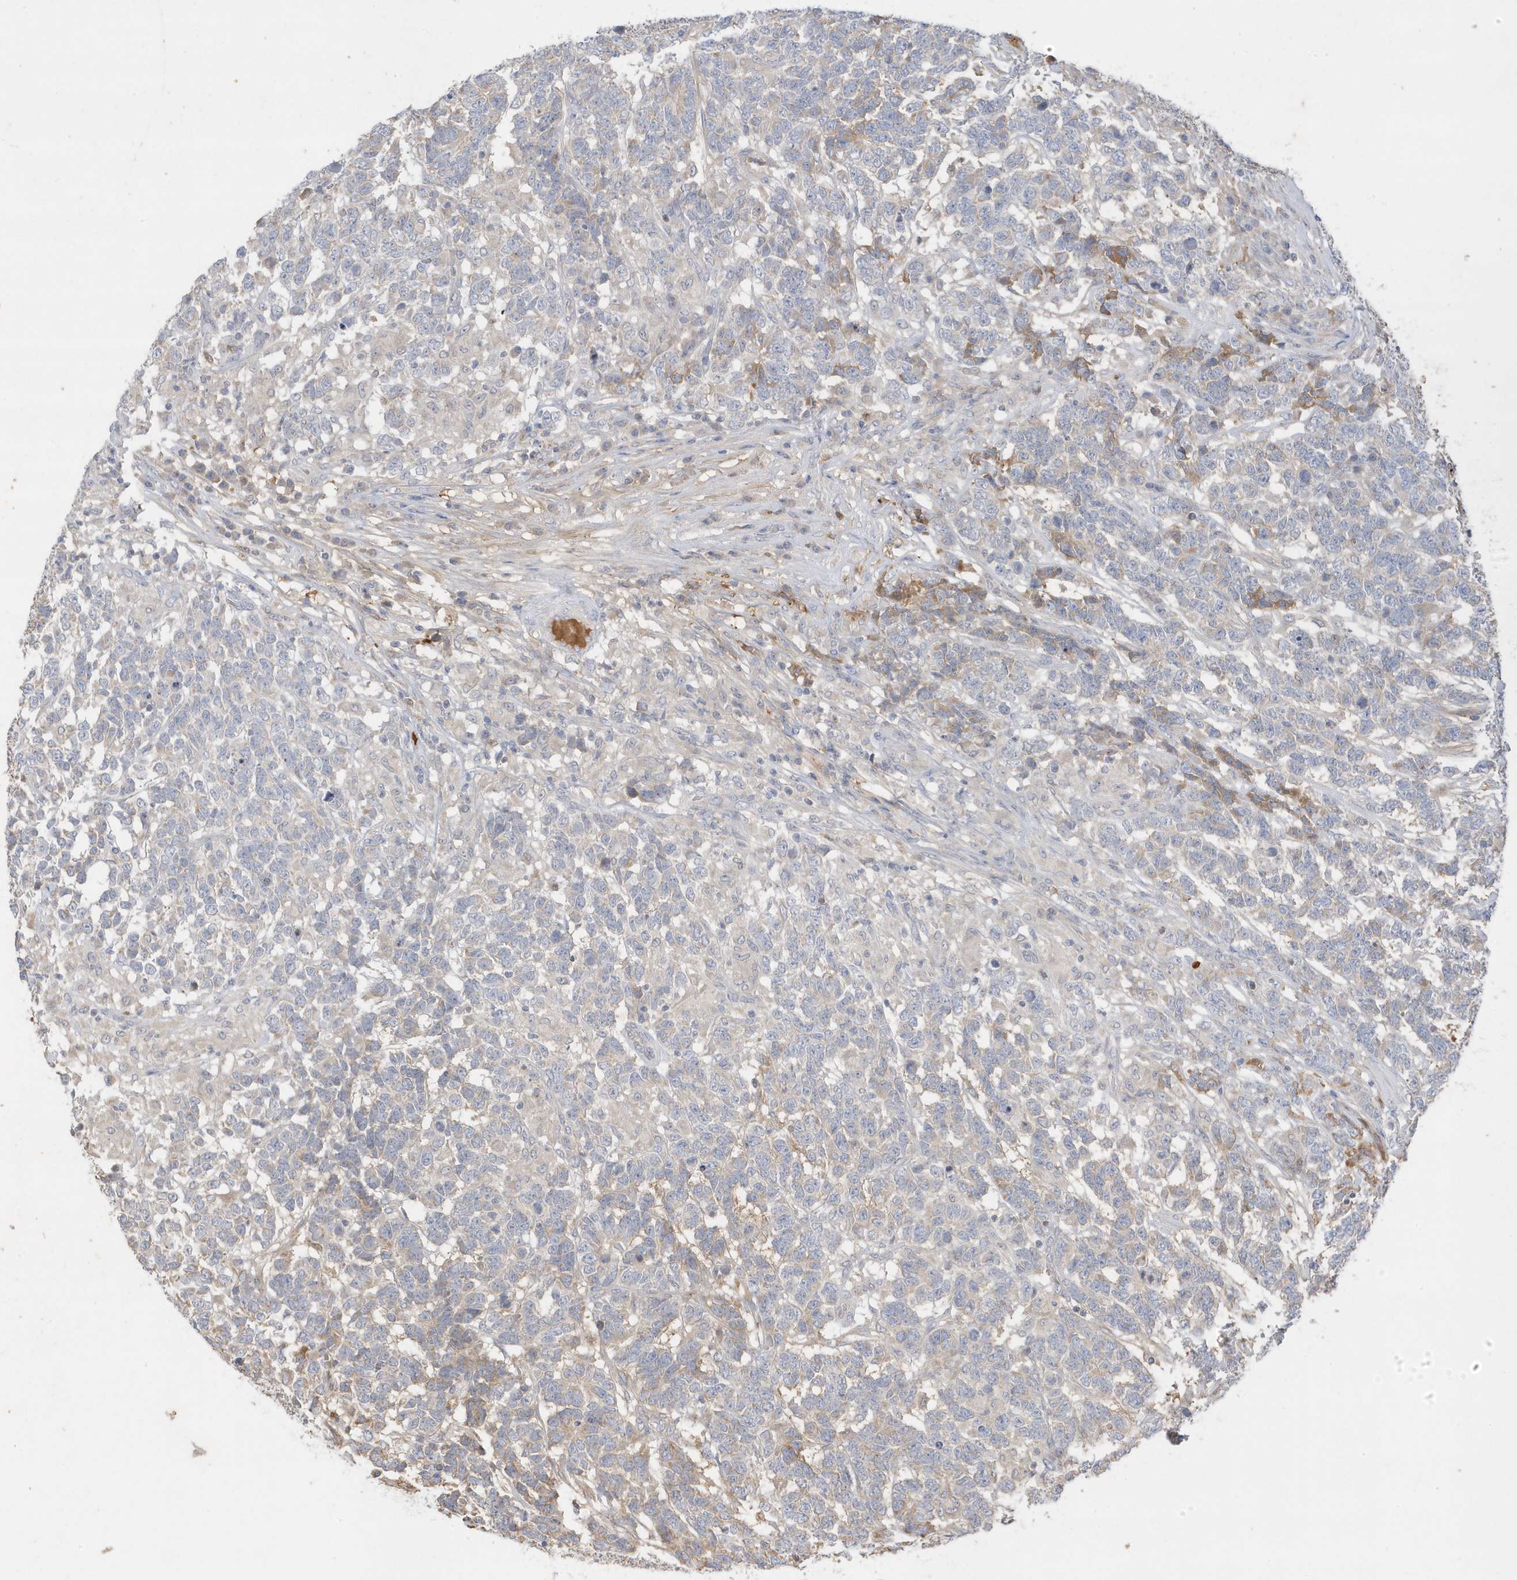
{"staining": {"intensity": "weak", "quantity": "<25%", "location": "cytoplasmic/membranous"}, "tissue": "testis cancer", "cell_type": "Tumor cells", "image_type": "cancer", "snomed": [{"axis": "morphology", "description": "Carcinoma, Embryonal, NOS"}, {"axis": "topography", "description": "Testis"}], "caption": "IHC histopathology image of human testis cancer (embryonal carcinoma) stained for a protein (brown), which reveals no positivity in tumor cells. Brightfield microscopy of IHC stained with DAB (3,3'-diaminobenzidine) (brown) and hematoxylin (blue), captured at high magnification.", "gene": "DPP9", "patient": {"sex": "male", "age": 26}}